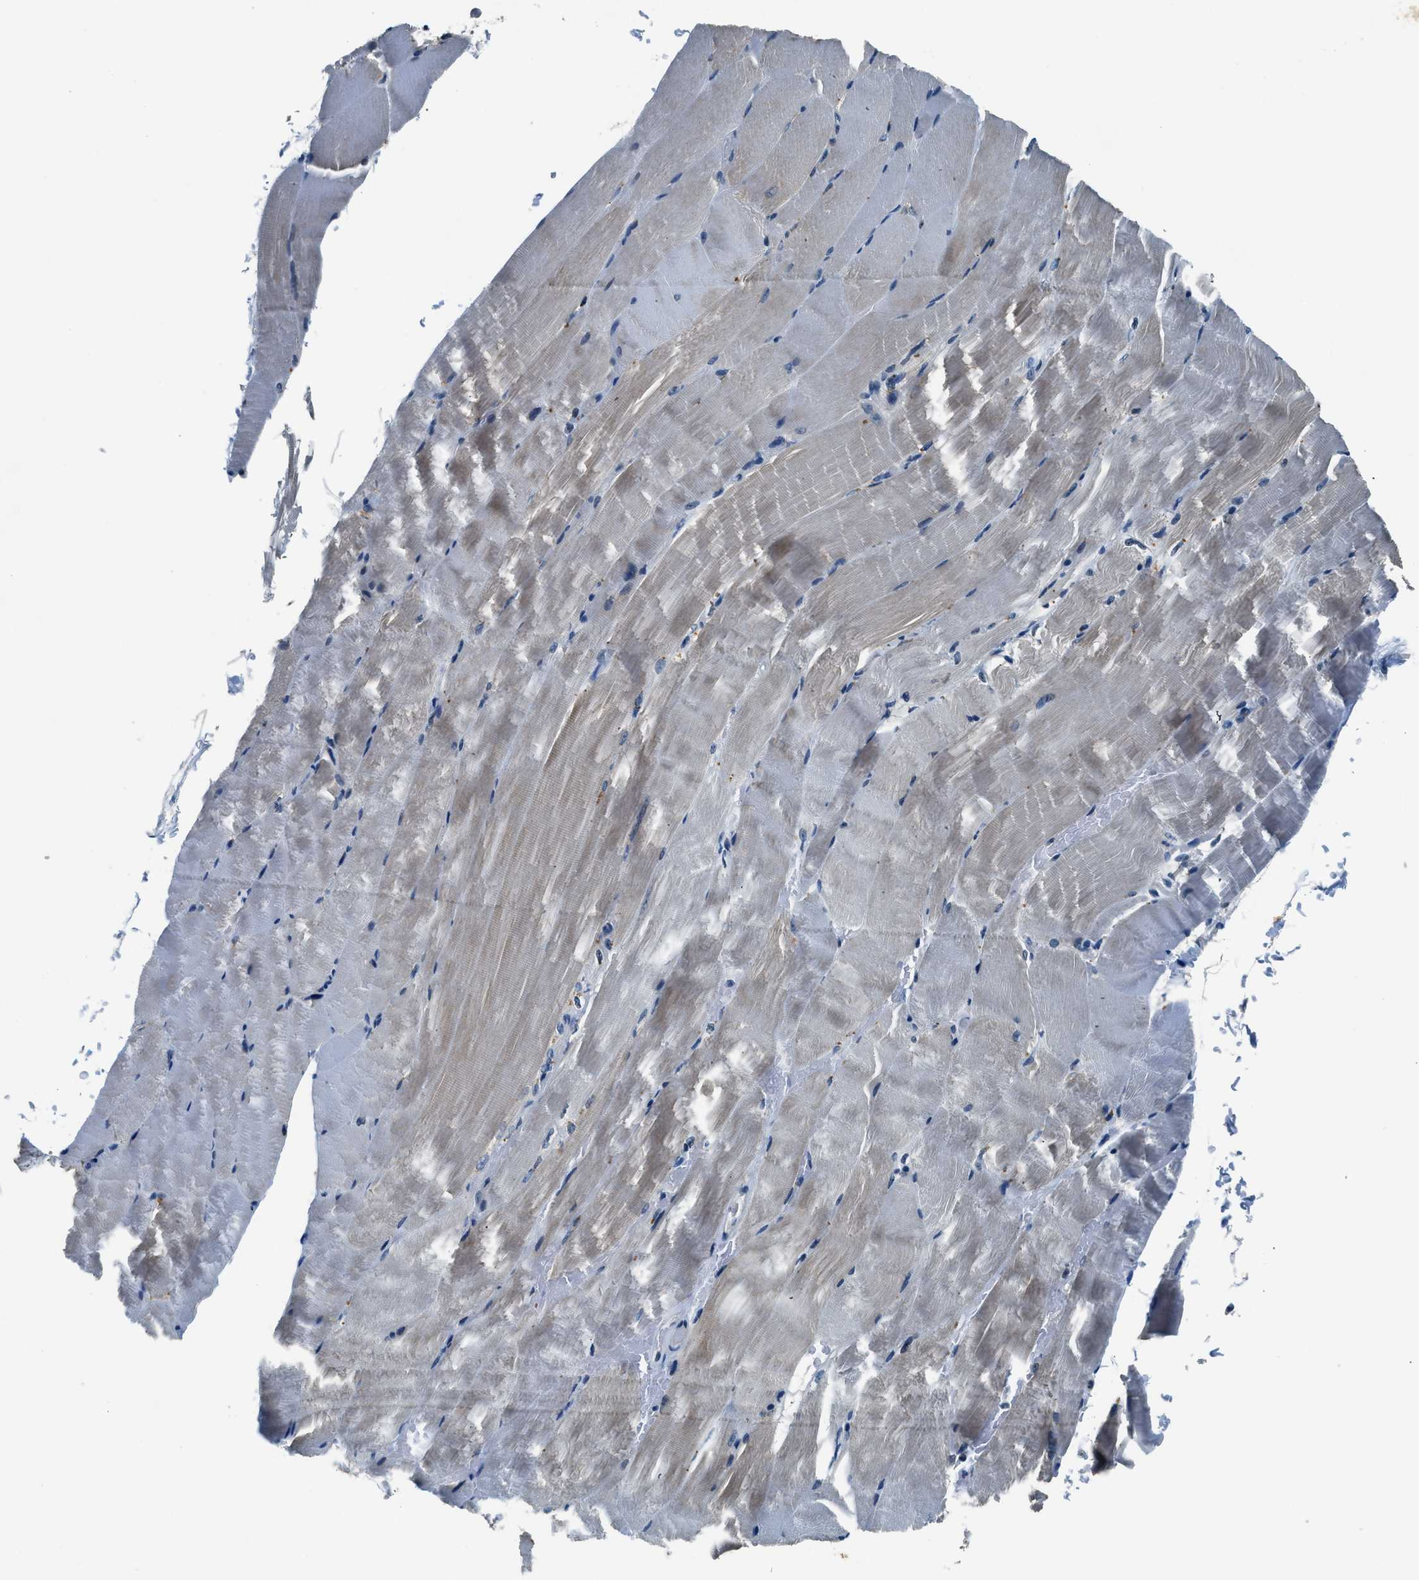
{"staining": {"intensity": "weak", "quantity": "<25%", "location": "cytoplasmic/membranous"}, "tissue": "skeletal muscle", "cell_type": "Myocytes", "image_type": "normal", "snomed": [{"axis": "morphology", "description": "Normal tissue, NOS"}, {"axis": "topography", "description": "Skeletal muscle"}, {"axis": "topography", "description": "Parathyroid gland"}], "caption": "Skeletal muscle stained for a protein using IHC reveals no expression myocytes.", "gene": "NME8", "patient": {"sex": "female", "age": 37}}